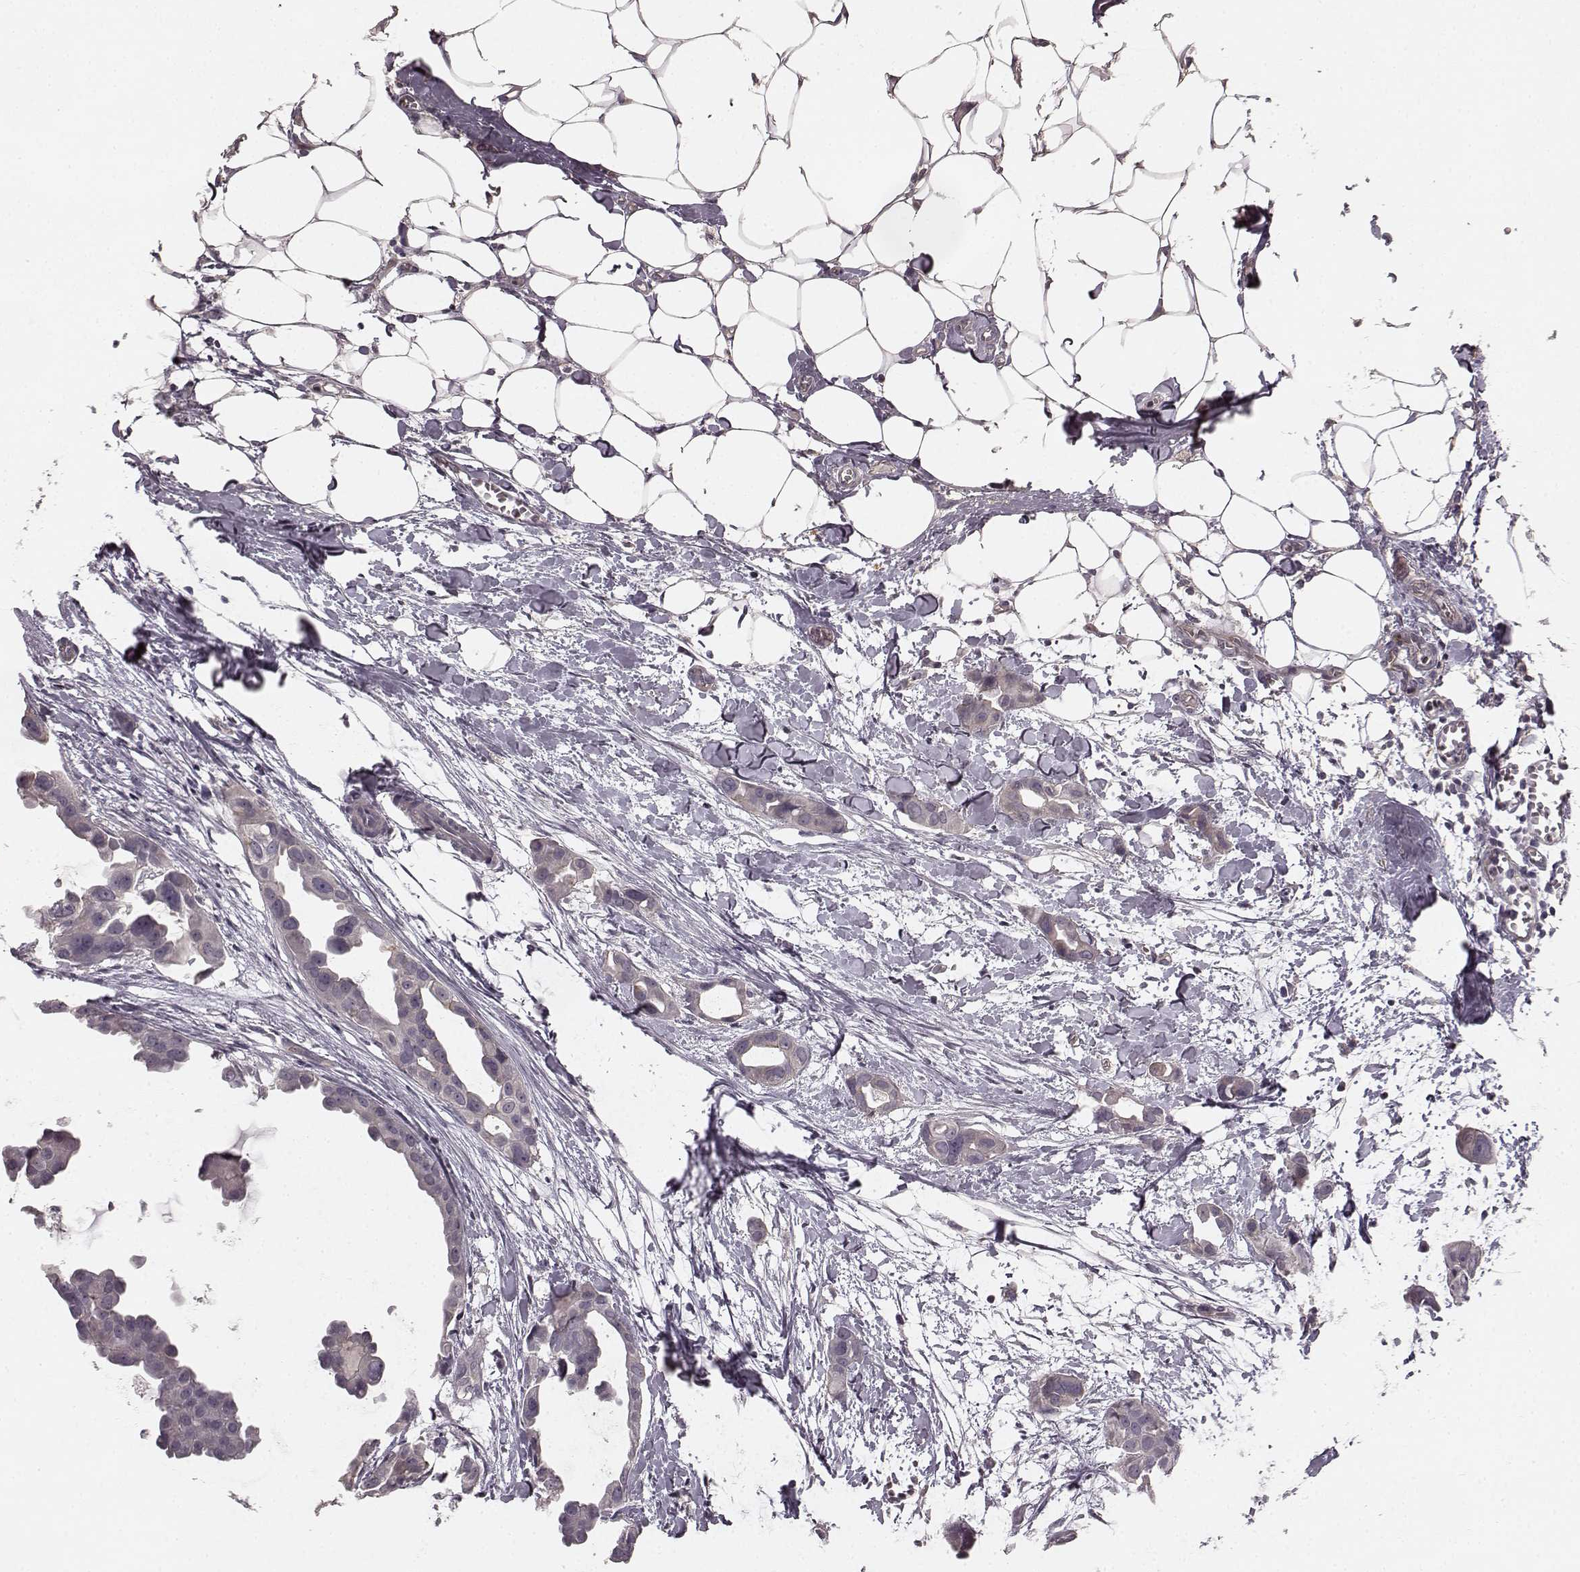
{"staining": {"intensity": "negative", "quantity": "none", "location": "none"}, "tissue": "breast cancer", "cell_type": "Tumor cells", "image_type": "cancer", "snomed": [{"axis": "morphology", "description": "Duct carcinoma"}, {"axis": "topography", "description": "Breast"}], "caption": "Immunohistochemistry (IHC) of human intraductal carcinoma (breast) displays no positivity in tumor cells.", "gene": "RIT2", "patient": {"sex": "female", "age": 38}}